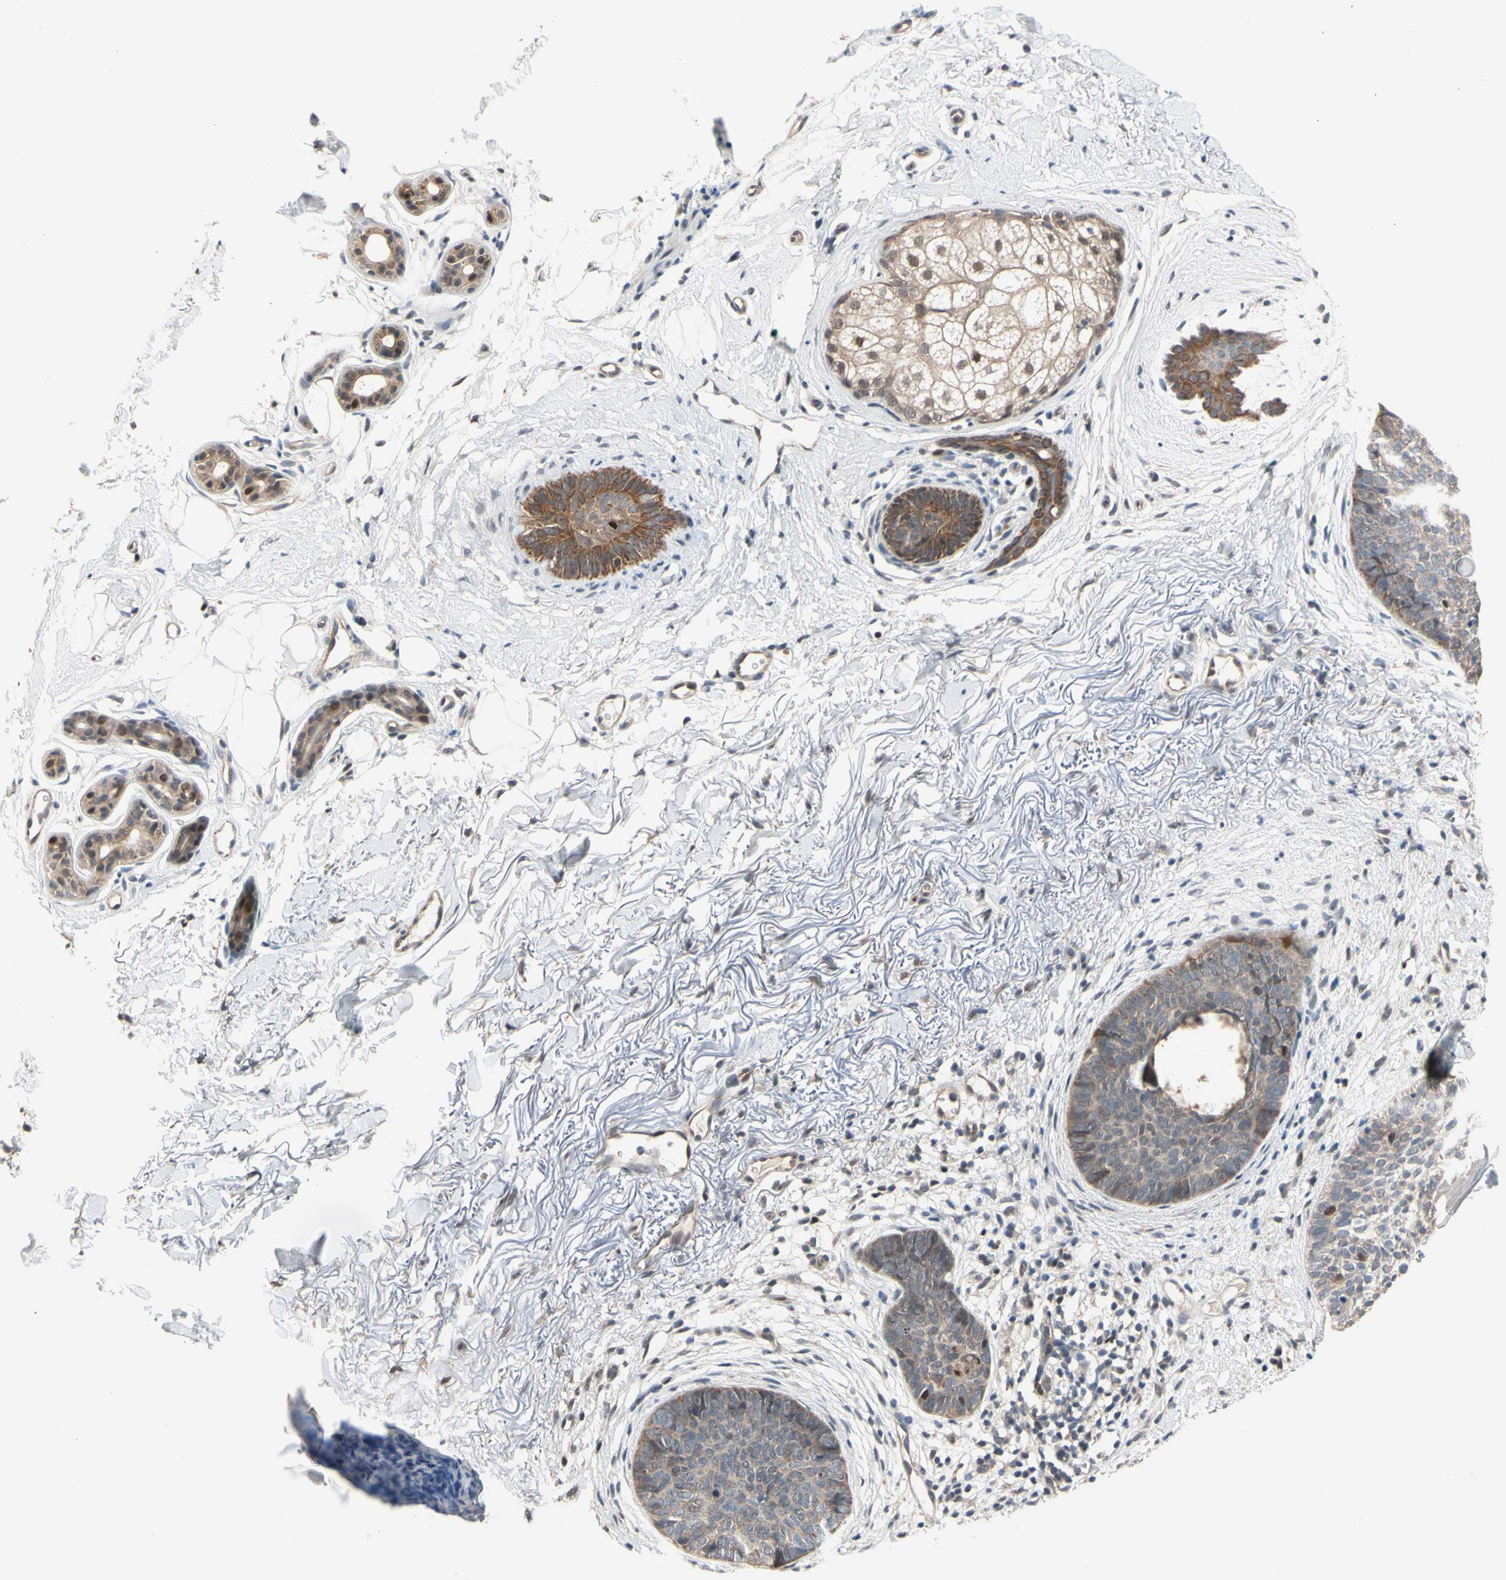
{"staining": {"intensity": "weak", "quantity": ">75%", "location": "cytoplasmic/membranous"}, "tissue": "skin cancer", "cell_type": "Tumor cells", "image_type": "cancer", "snomed": [{"axis": "morphology", "description": "Basal cell carcinoma"}, {"axis": "topography", "description": "Skin"}], "caption": "IHC (DAB (3,3'-diaminobenzidine)) staining of human skin cancer (basal cell carcinoma) exhibits weak cytoplasmic/membranous protein positivity in about >75% of tumor cells.", "gene": "NGEF", "patient": {"sex": "female", "age": 70}}